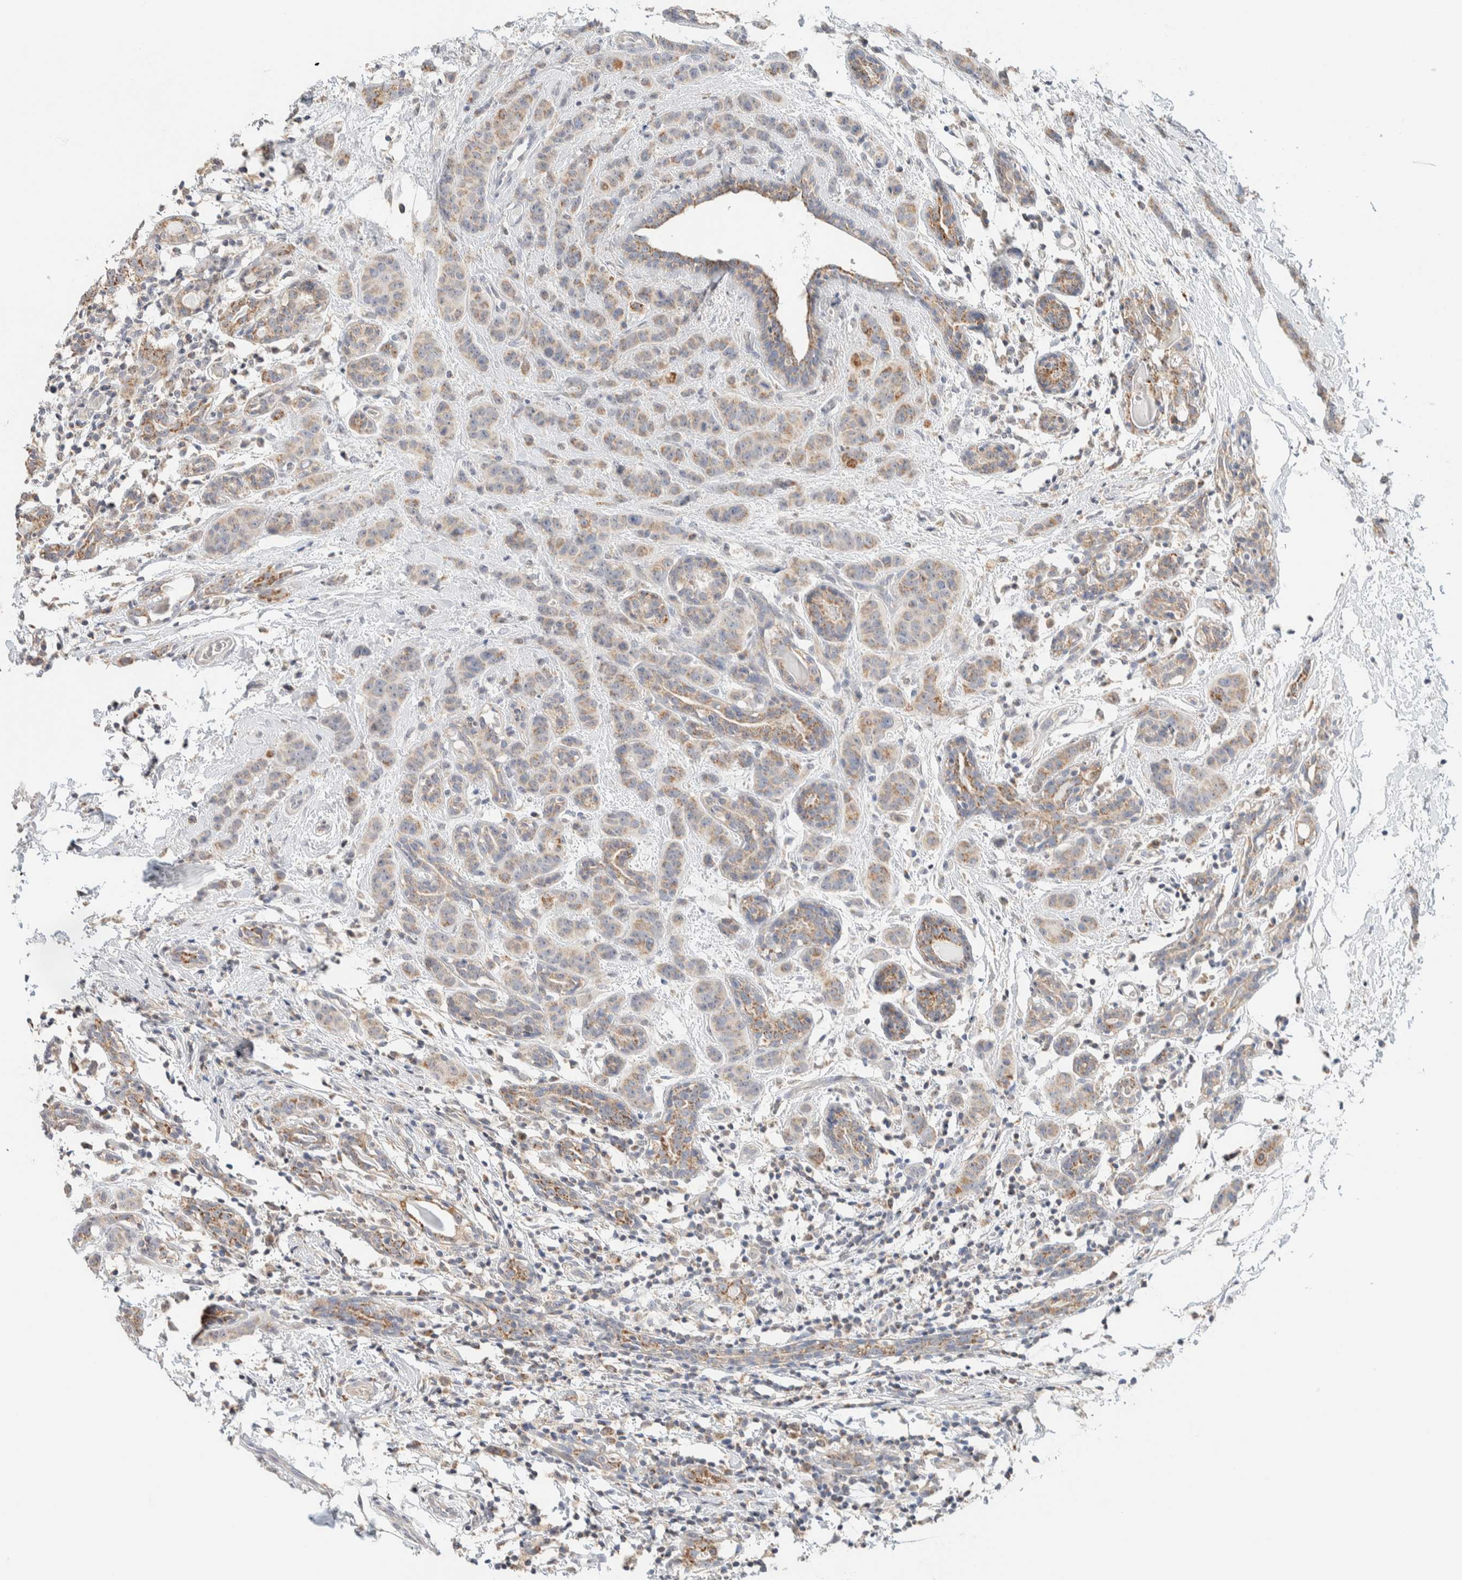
{"staining": {"intensity": "weak", "quantity": ">75%", "location": "cytoplasmic/membranous"}, "tissue": "breast cancer", "cell_type": "Tumor cells", "image_type": "cancer", "snomed": [{"axis": "morphology", "description": "Normal tissue, NOS"}, {"axis": "morphology", "description": "Duct carcinoma"}, {"axis": "topography", "description": "Breast"}], "caption": "Weak cytoplasmic/membranous expression is seen in about >75% of tumor cells in invasive ductal carcinoma (breast).", "gene": "HDHD3", "patient": {"sex": "female", "age": 40}}